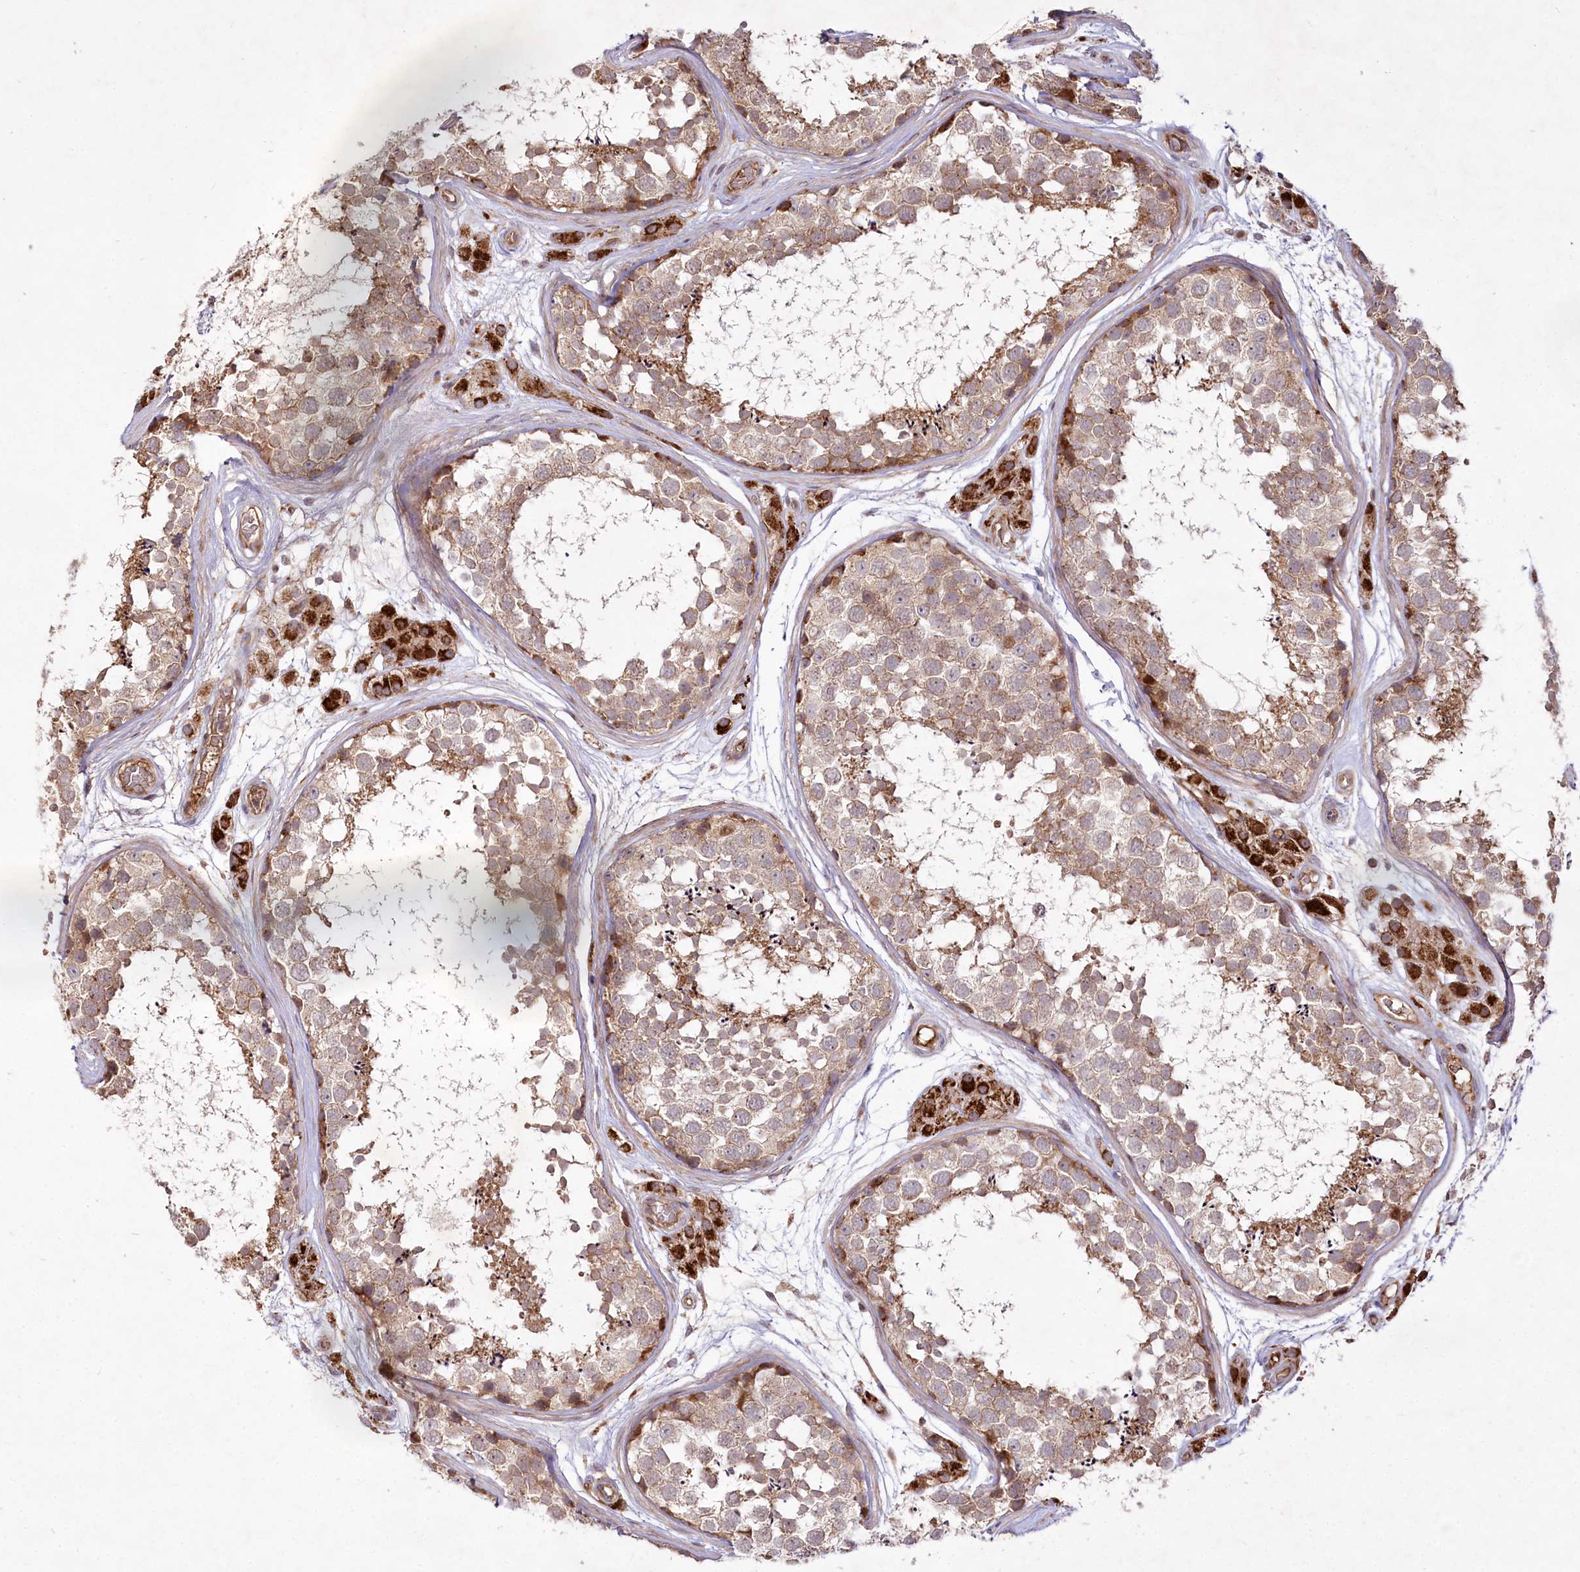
{"staining": {"intensity": "moderate", "quantity": ">75%", "location": "cytoplasmic/membranous"}, "tissue": "testis", "cell_type": "Cells in seminiferous ducts", "image_type": "normal", "snomed": [{"axis": "morphology", "description": "Normal tissue, NOS"}, {"axis": "topography", "description": "Testis"}], "caption": "A brown stain labels moderate cytoplasmic/membranous staining of a protein in cells in seminiferous ducts of benign human testis. The staining is performed using DAB (3,3'-diaminobenzidine) brown chromogen to label protein expression. The nuclei are counter-stained blue using hematoxylin.", "gene": "PSTK", "patient": {"sex": "male", "age": 56}}